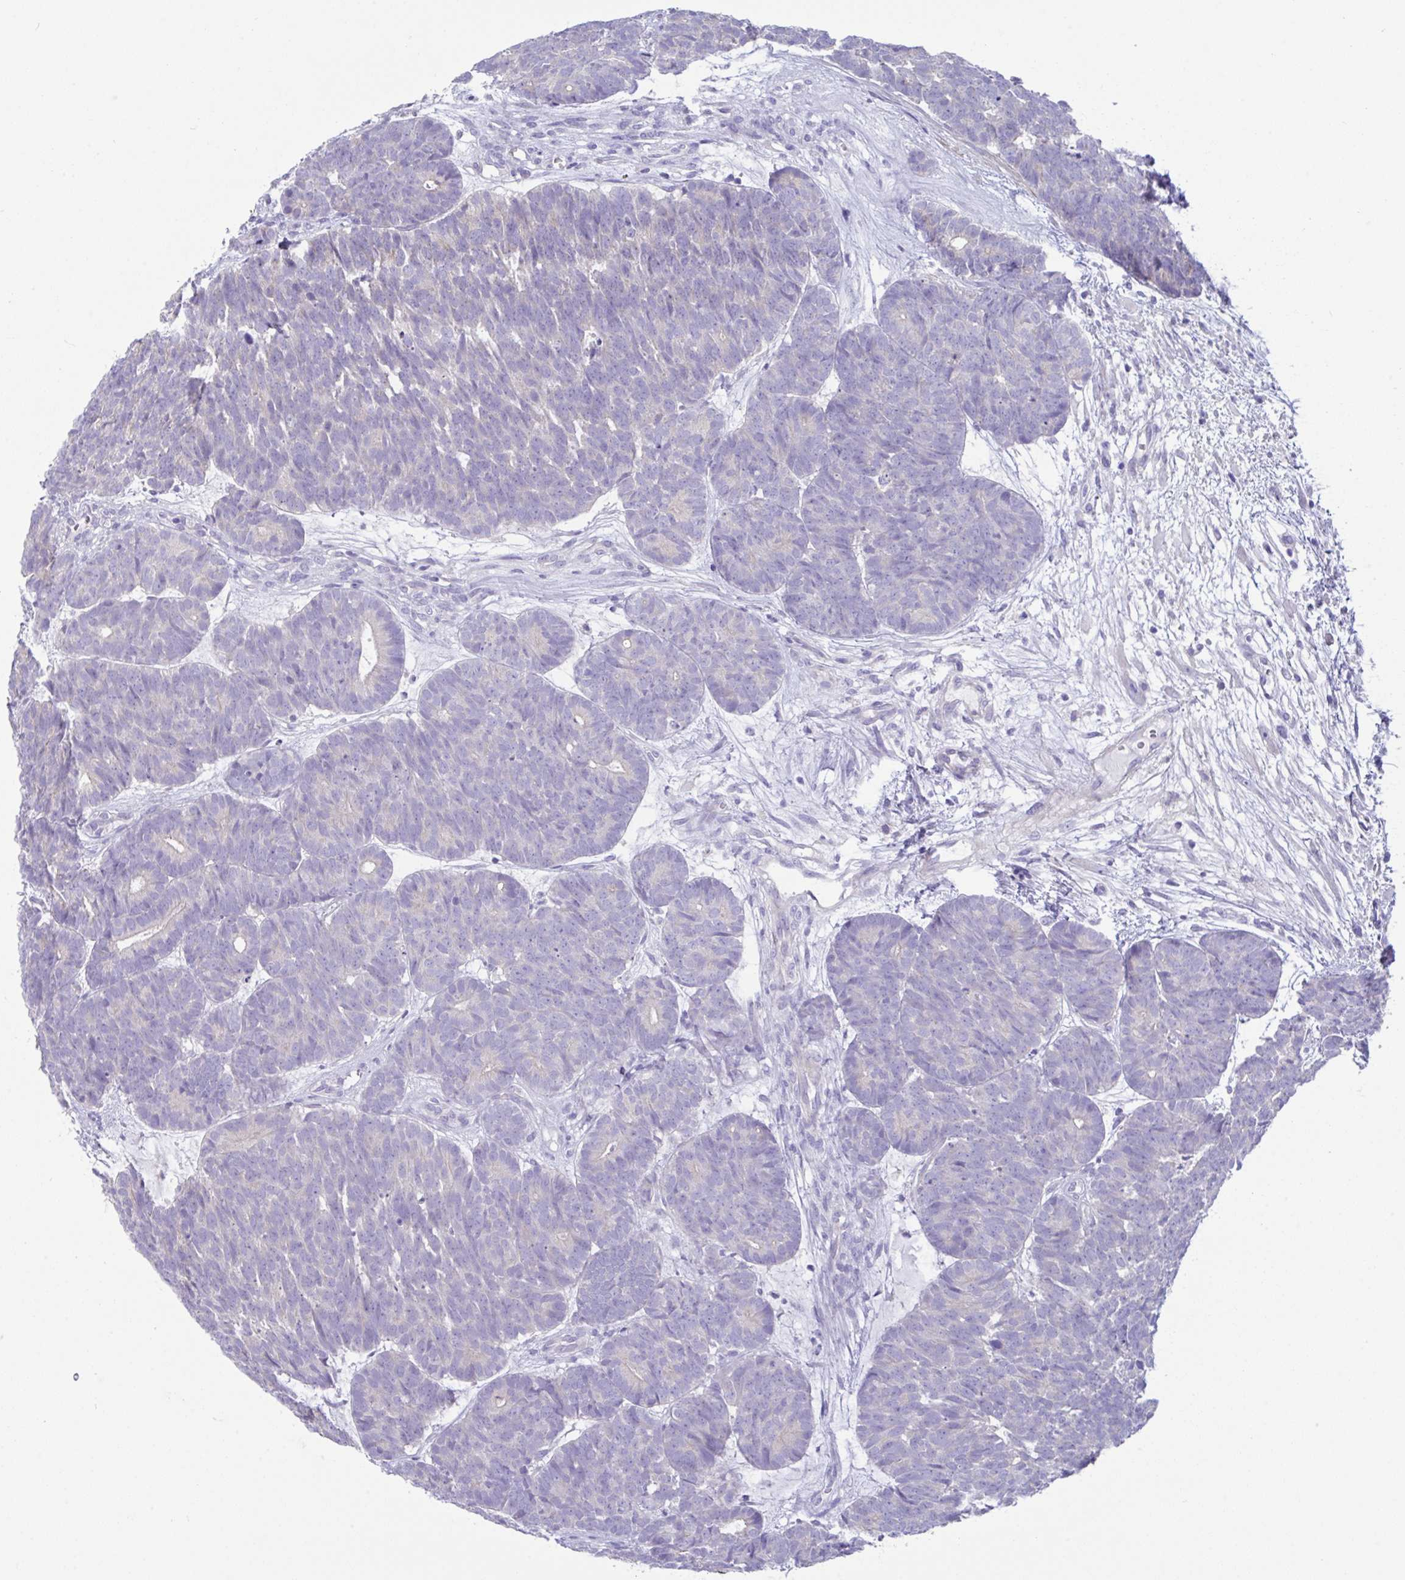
{"staining": {"intensity": "negative", "quantity": "none", "location": "none"}, "tissue": "head and neck cancer", "cell_type": "Tumor cells", "image_type": "cancer", "snomed": [{"axis": "morphology", "description": "Adenocarcinoma, NOS"}, {"axis": "topography", "description": "Head-Neck"}], "caption": "Immunohistochemical staining of head and neck cancer shows no significant positivity in tumor cells.", "gene": "MED11", "patient": {"sex": "female", "age": 81}}